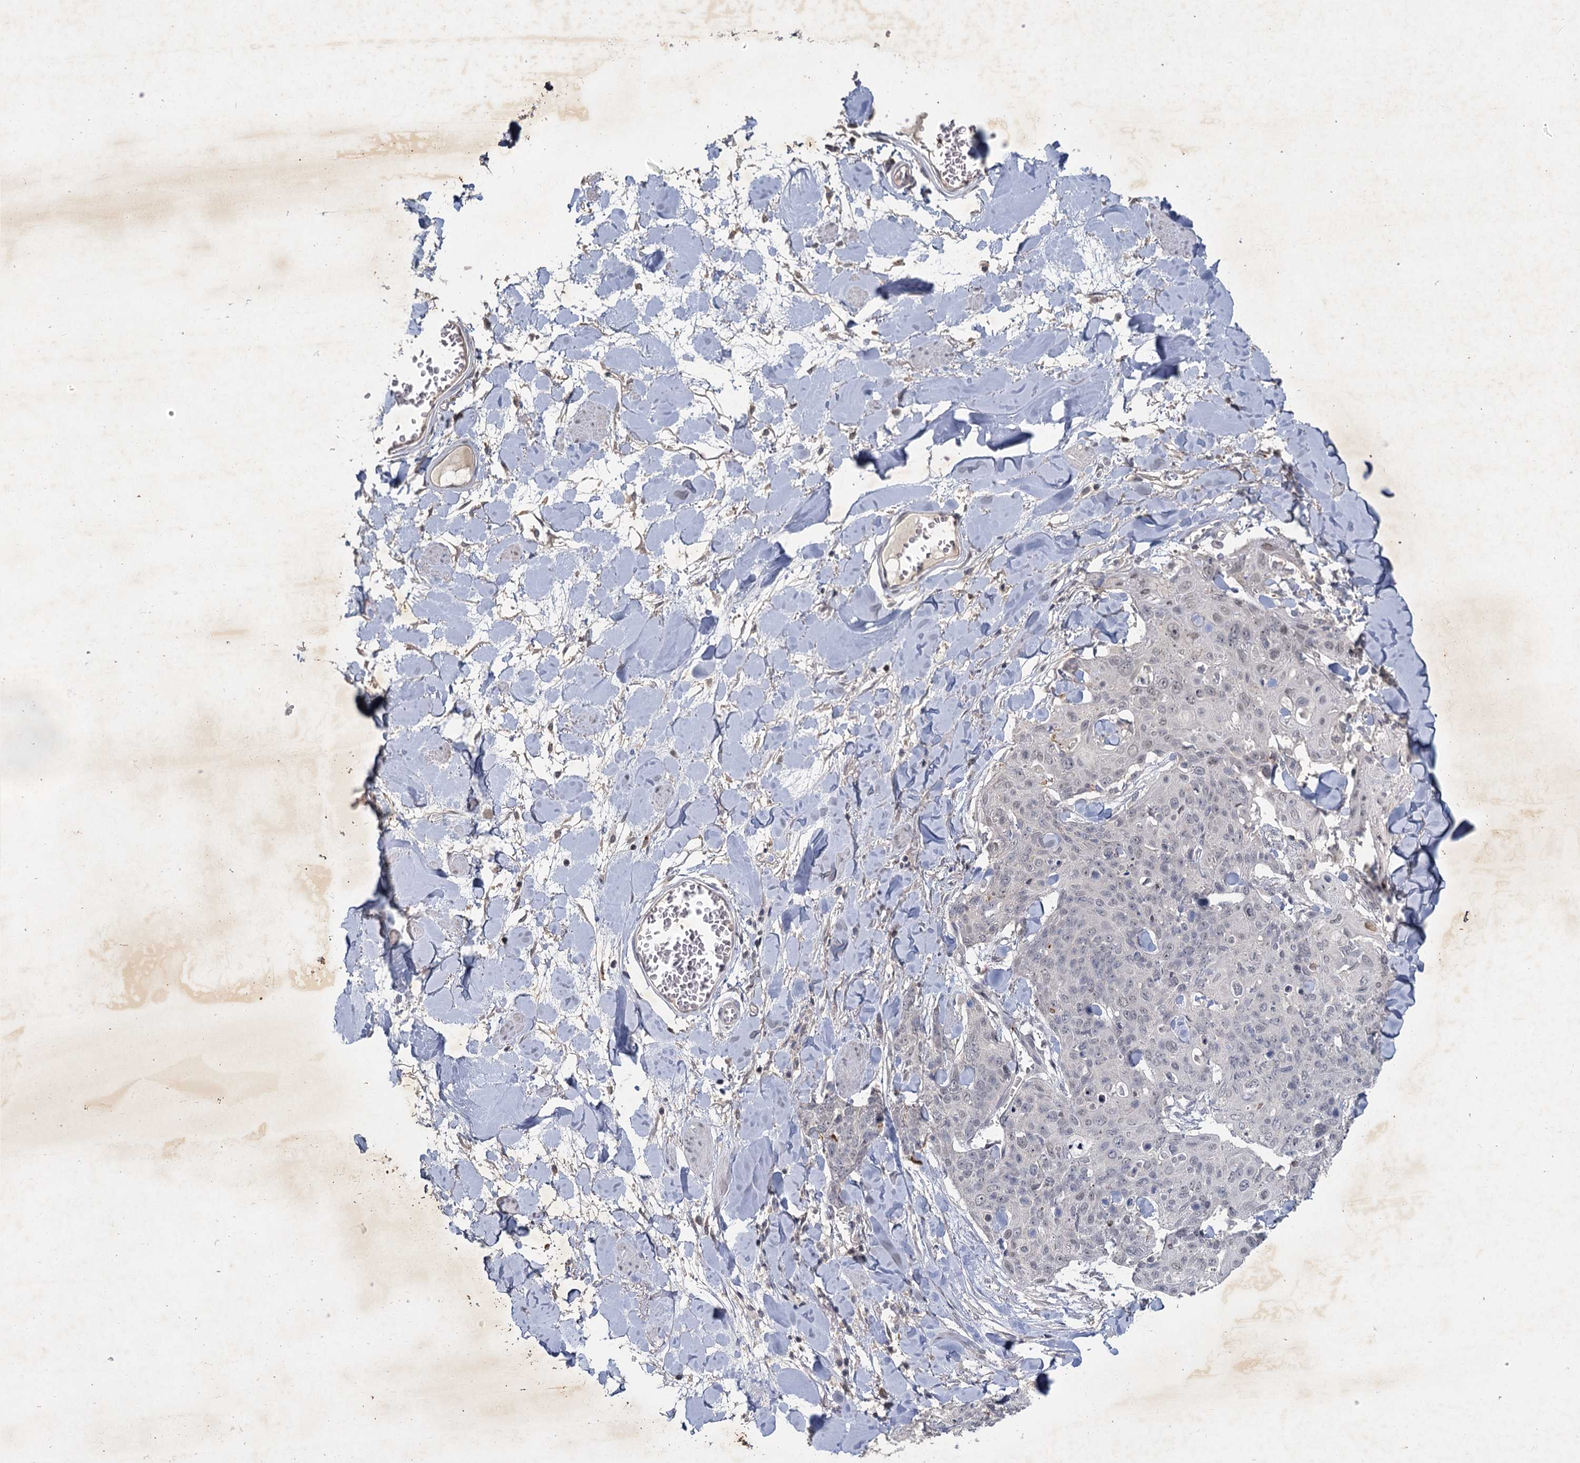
{"staining": {"intensity": "negative", "quantity": "none", "location": "none"}, "tissue": "skin cancer", "cell_type": "Tumor cells", "image_type": "cancer", "snomed": [{"axis": "morphology", "description": "Squamous cell carcinoma, NOS"}, {"axis": "topography", "description": "Skin"}, {"axis": "topography", "description": "Vulva"}], "caption": "IHC image of human squamous cell carcinoma (skin) stained for a protein (brown), which reveals no staining in tumor cells.", "gene": "MUCL1", "patient": {"sex": "female", "age": 85}}